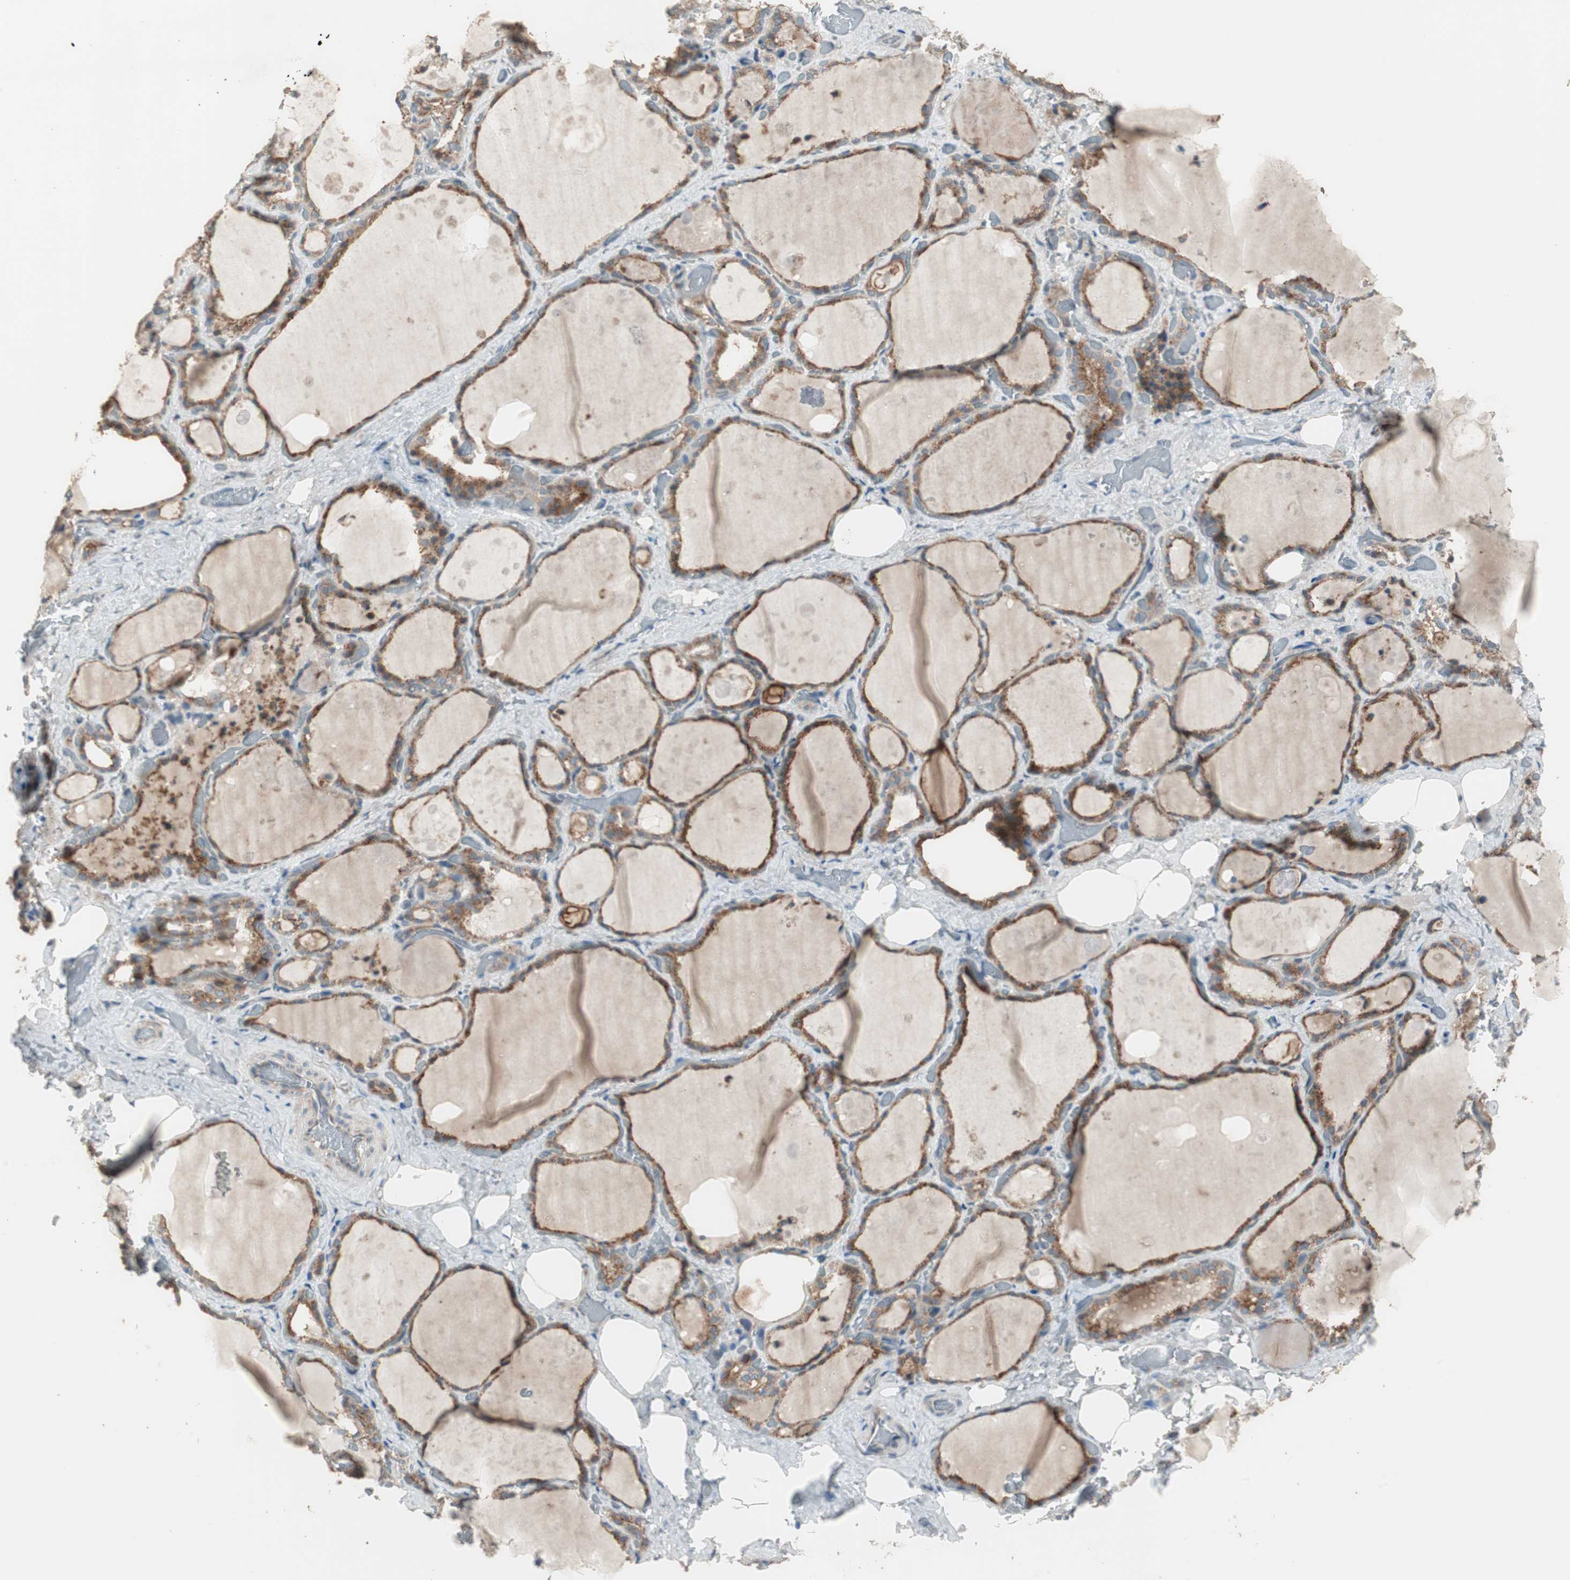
{"staining": {"intensity": "strong", "quantity": ">75%", "location": "cytoplasmic/membranous"}, "tissue": "thyroid gland", "cell_type": "Glandular cells", "image_type": "normal", "snomed": [{"axis": "morphology", "description": "Normal tissue, NOS"}, {"axis": "topography", "description": "Thyroid gland"}], "caption": "Thyroid gland stained with DAB (3,3'-diaminobenzidine) IHC shows high levels of strong cytoplasmic/membranous positivity in about >75% of glandular cells.", "gene": "RARRES1", "patient": {"sex": "male", "age": 61}}